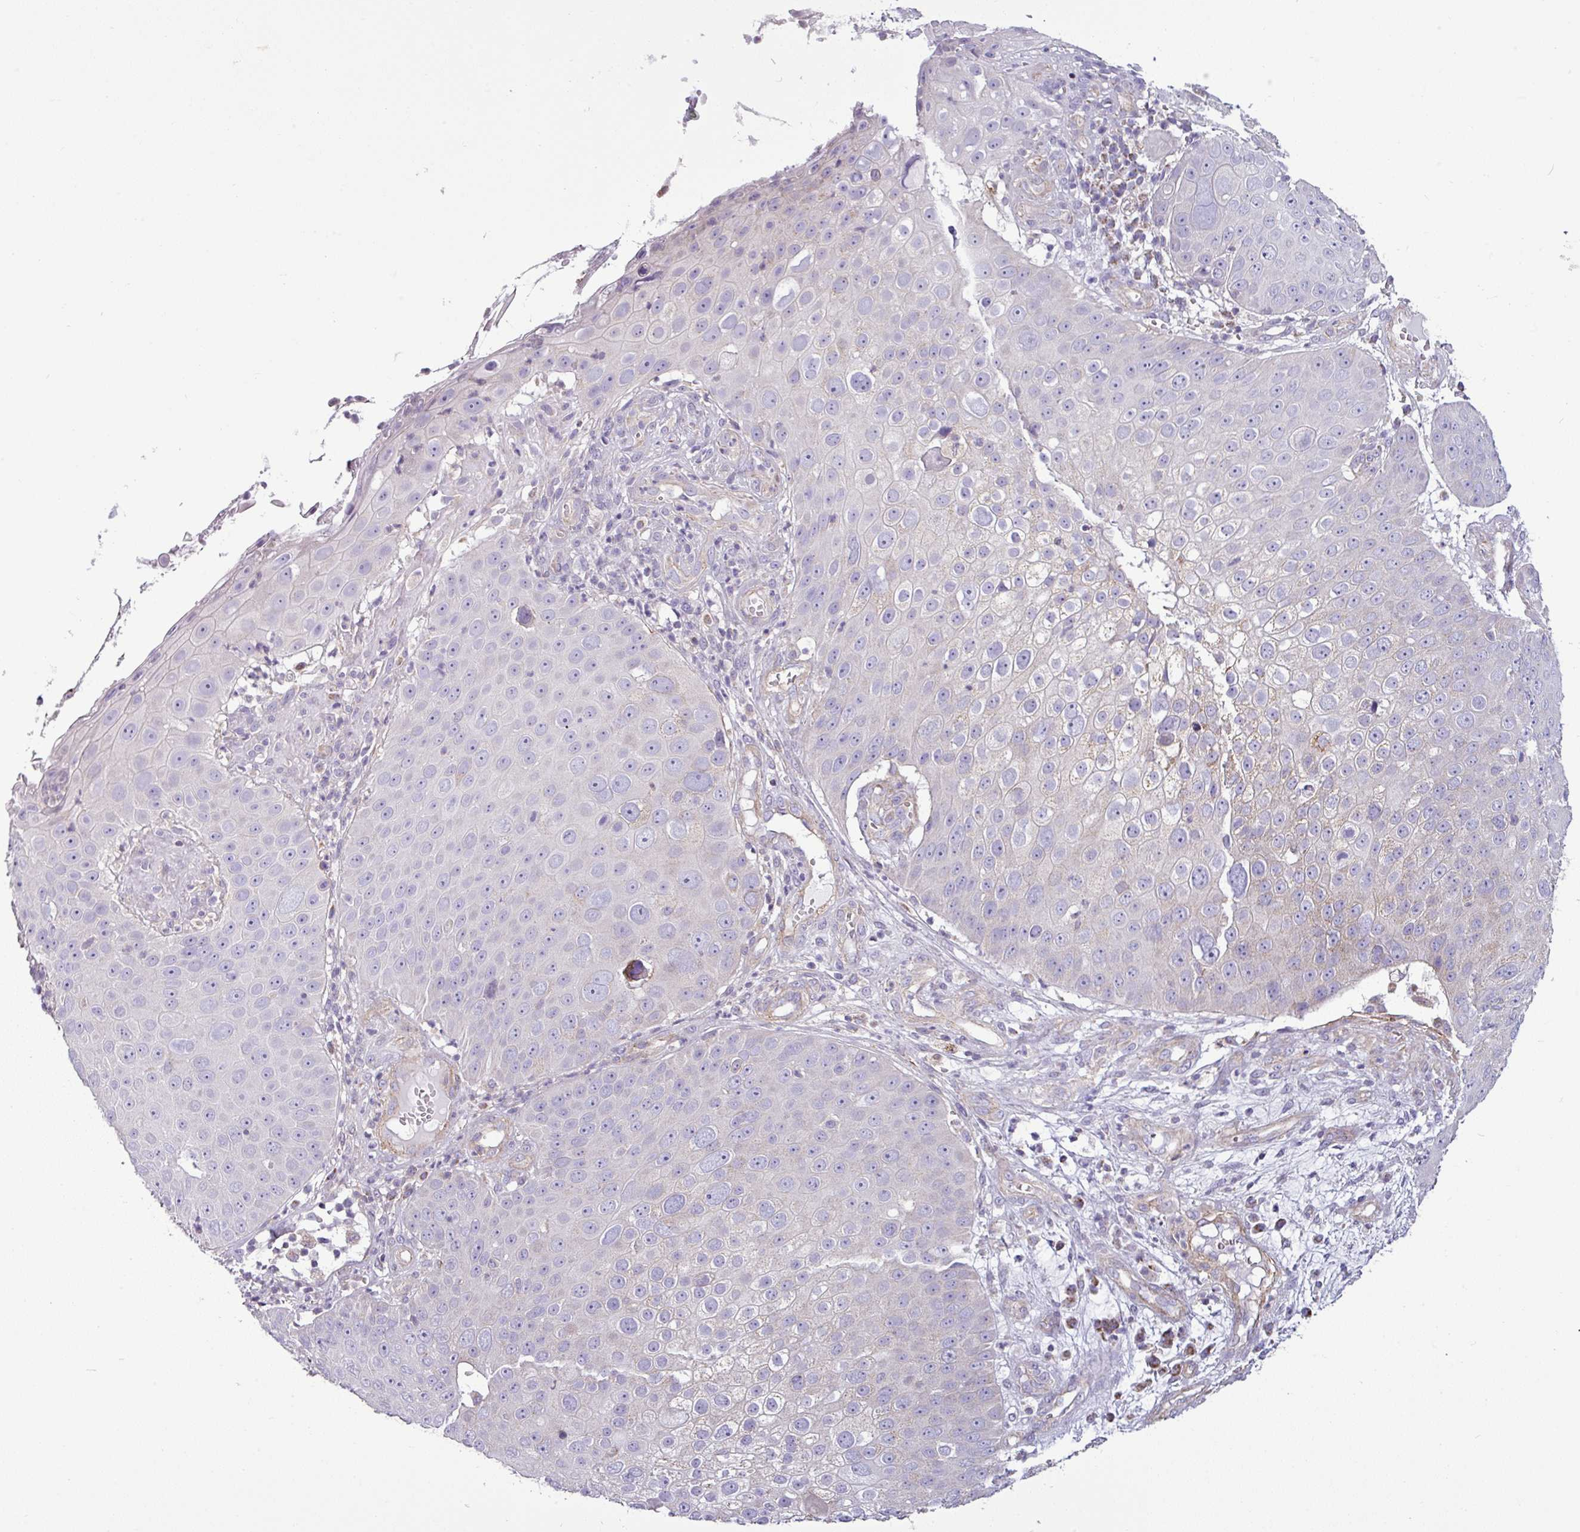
{"staining": {"intensity": "negative", "quantity": "none", "location": "none"}, "tissue": "skin cancer", "cell_type": "Tumor cells", "image_type": "cancer", "snomed": [{"axis": "morphology", "description": "Squamous cell carcinoma, NOS"}, {"axis": "topography", "description": "Skin"}], "caption": "Skin cancer (squamous cell carcinoma) stained for a protein using IHC demonstrates no positivity tumor cells.", "gene": "BTN2A2", "patient": {"sex": "male", "age": 71}}